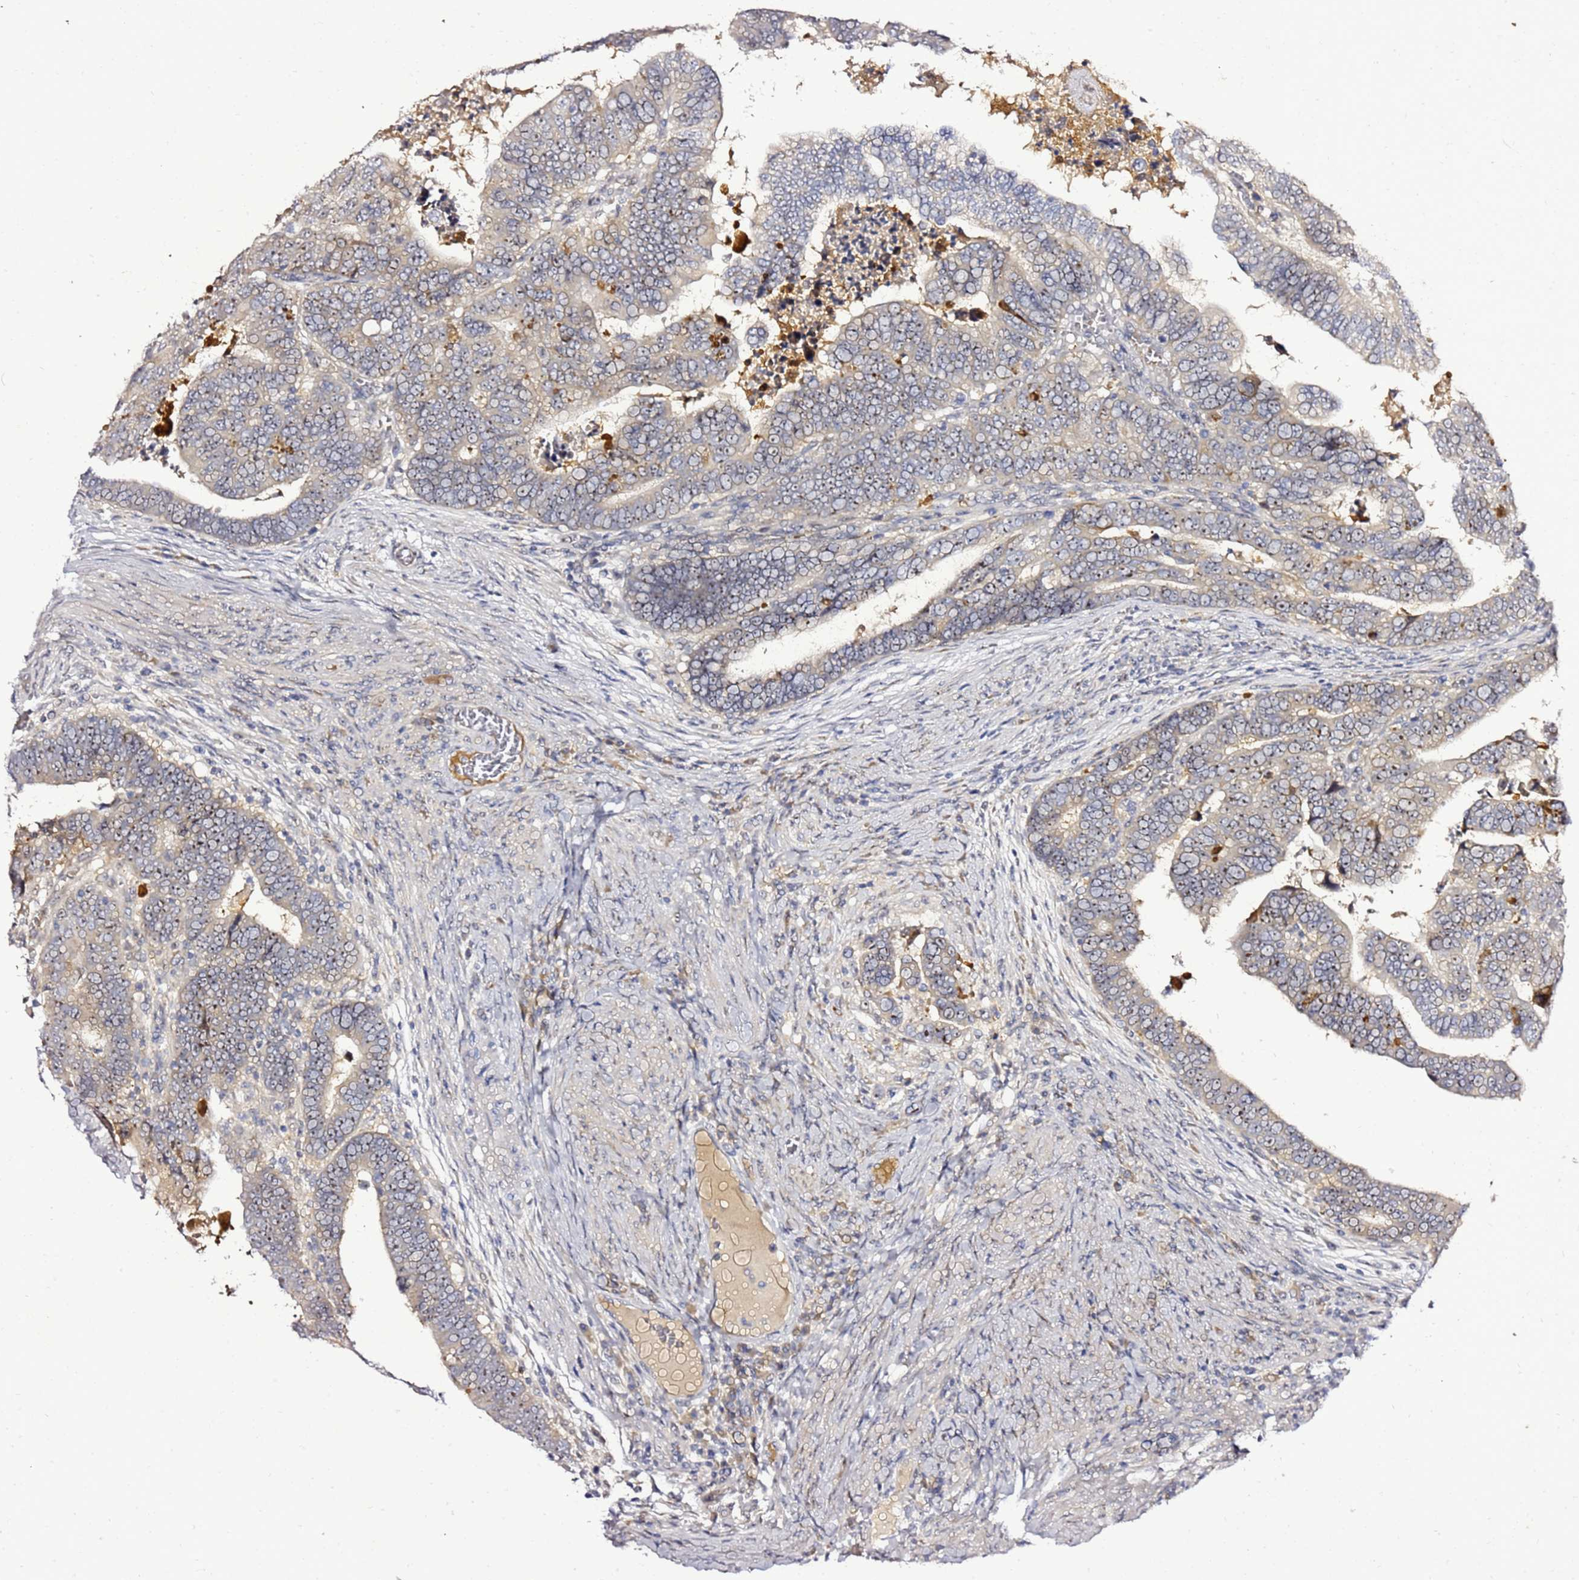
{"staining": {"intensity": "negative", "quantity": "none", "location": "none"}, "tissue": "colorectal cancer", "cell_type": "Tumor cells", "image_type": "cancer", "snomed": [{"axis": "morphology", "description": "Normal tissue, NOS"}, {"axis": "morphology", "description": "Adenocarcinoma, NOS"}, {"axis": "topography", "description": "Rectum"}], "caption": "Tumor cells are negative for protein expression in human colorectal adenocarcinoma.", "gene": "NOL8", "patient": {"sex": "female", "age": 65}}